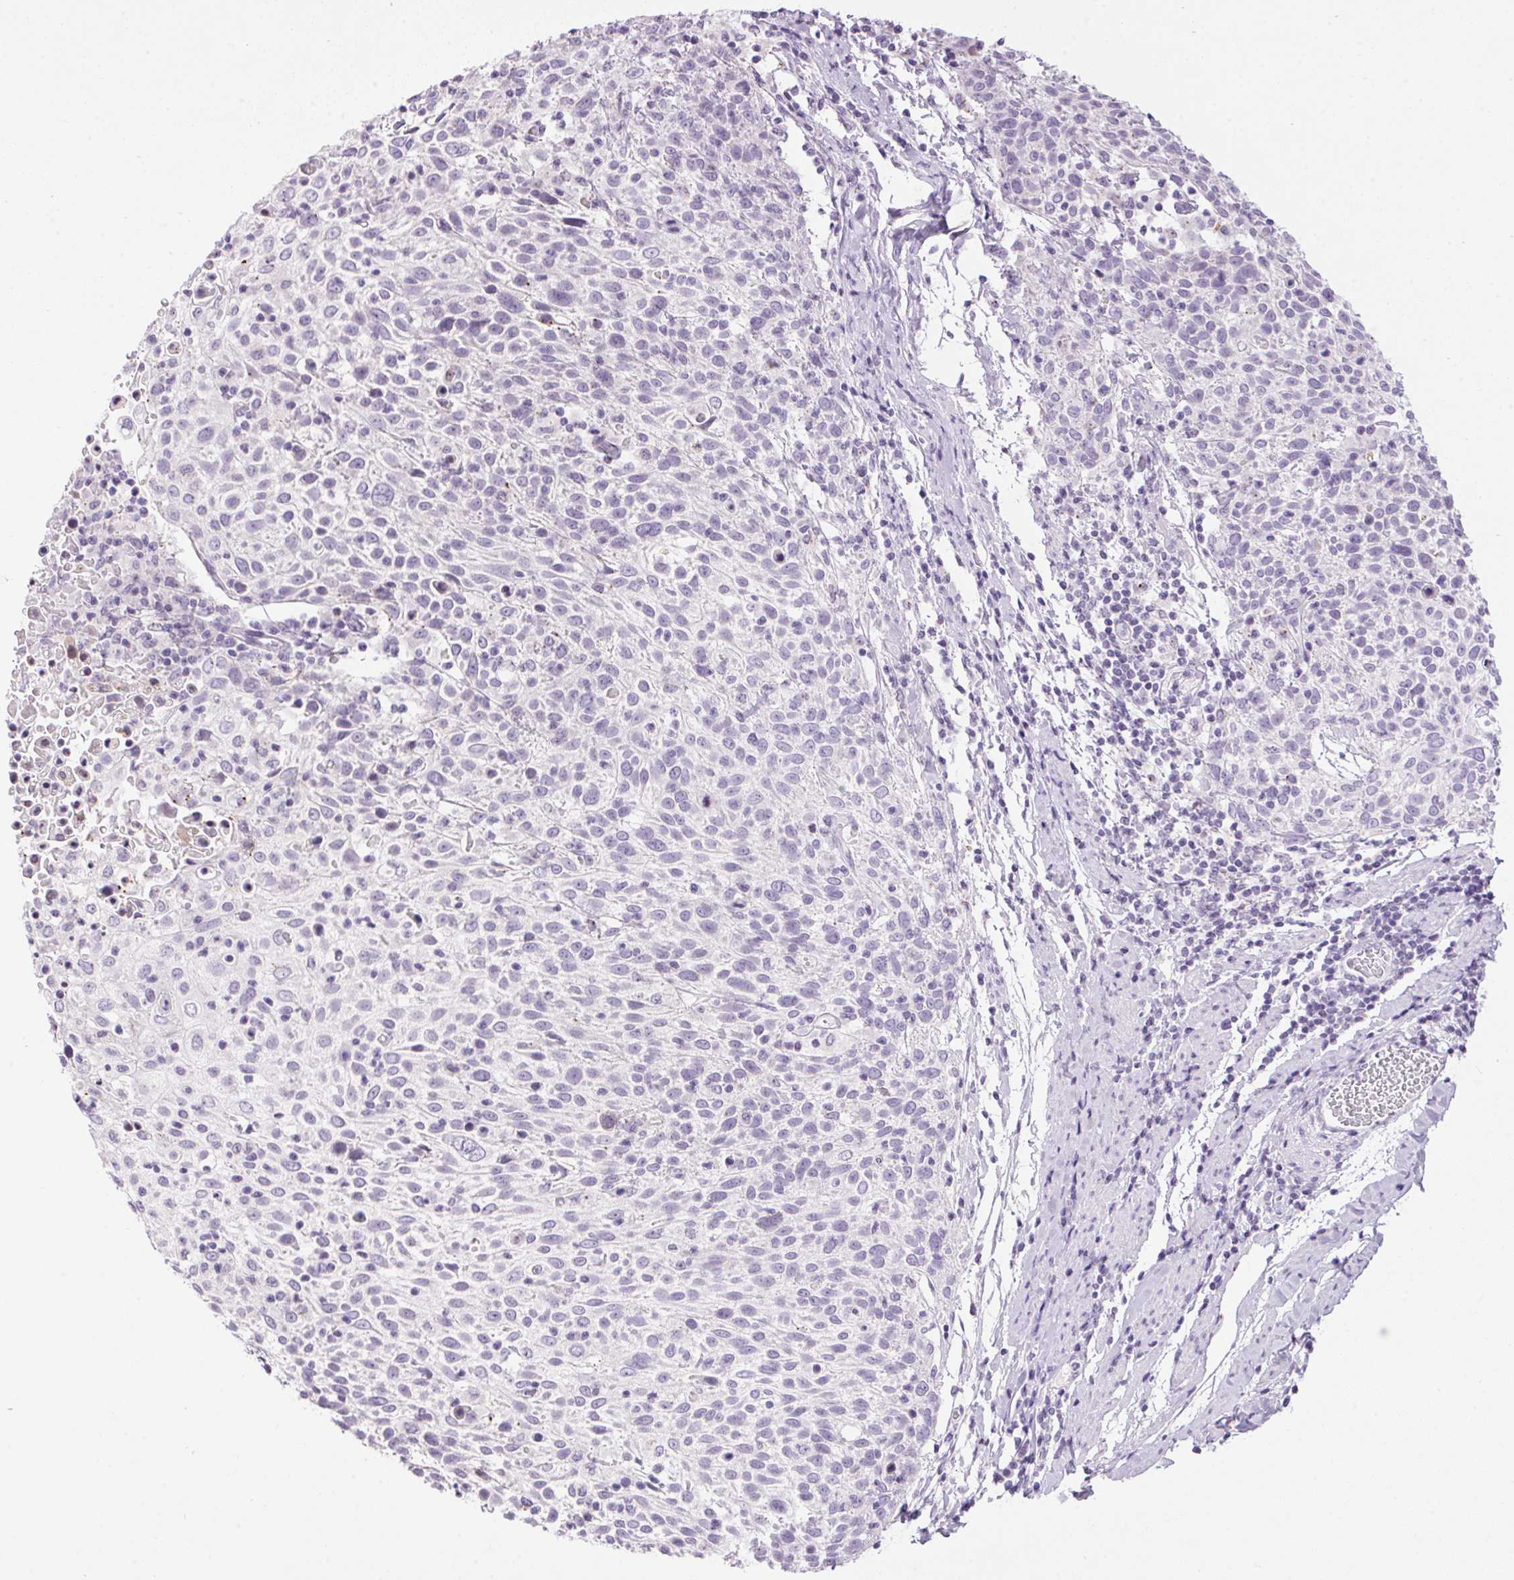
{"staining": {"intensity": "negative", "quantity": "none", "location": "none"}, "tissue": "cervical cancer", "cell_type": "Tumor cells", "image_type": "cancer", "snomed": [{"axis": "morphology", "description": "Squamous cell carcinoma, NOS"}, {"axis": "topography", "description": "Cervix"}], "caption": "The histopathology image demonstrates no significant positivity in tumor cells of cervical squamous cell carcinoma.", "gene": "TMEM88B", "patient": {"sex": "female", "age": 61}}